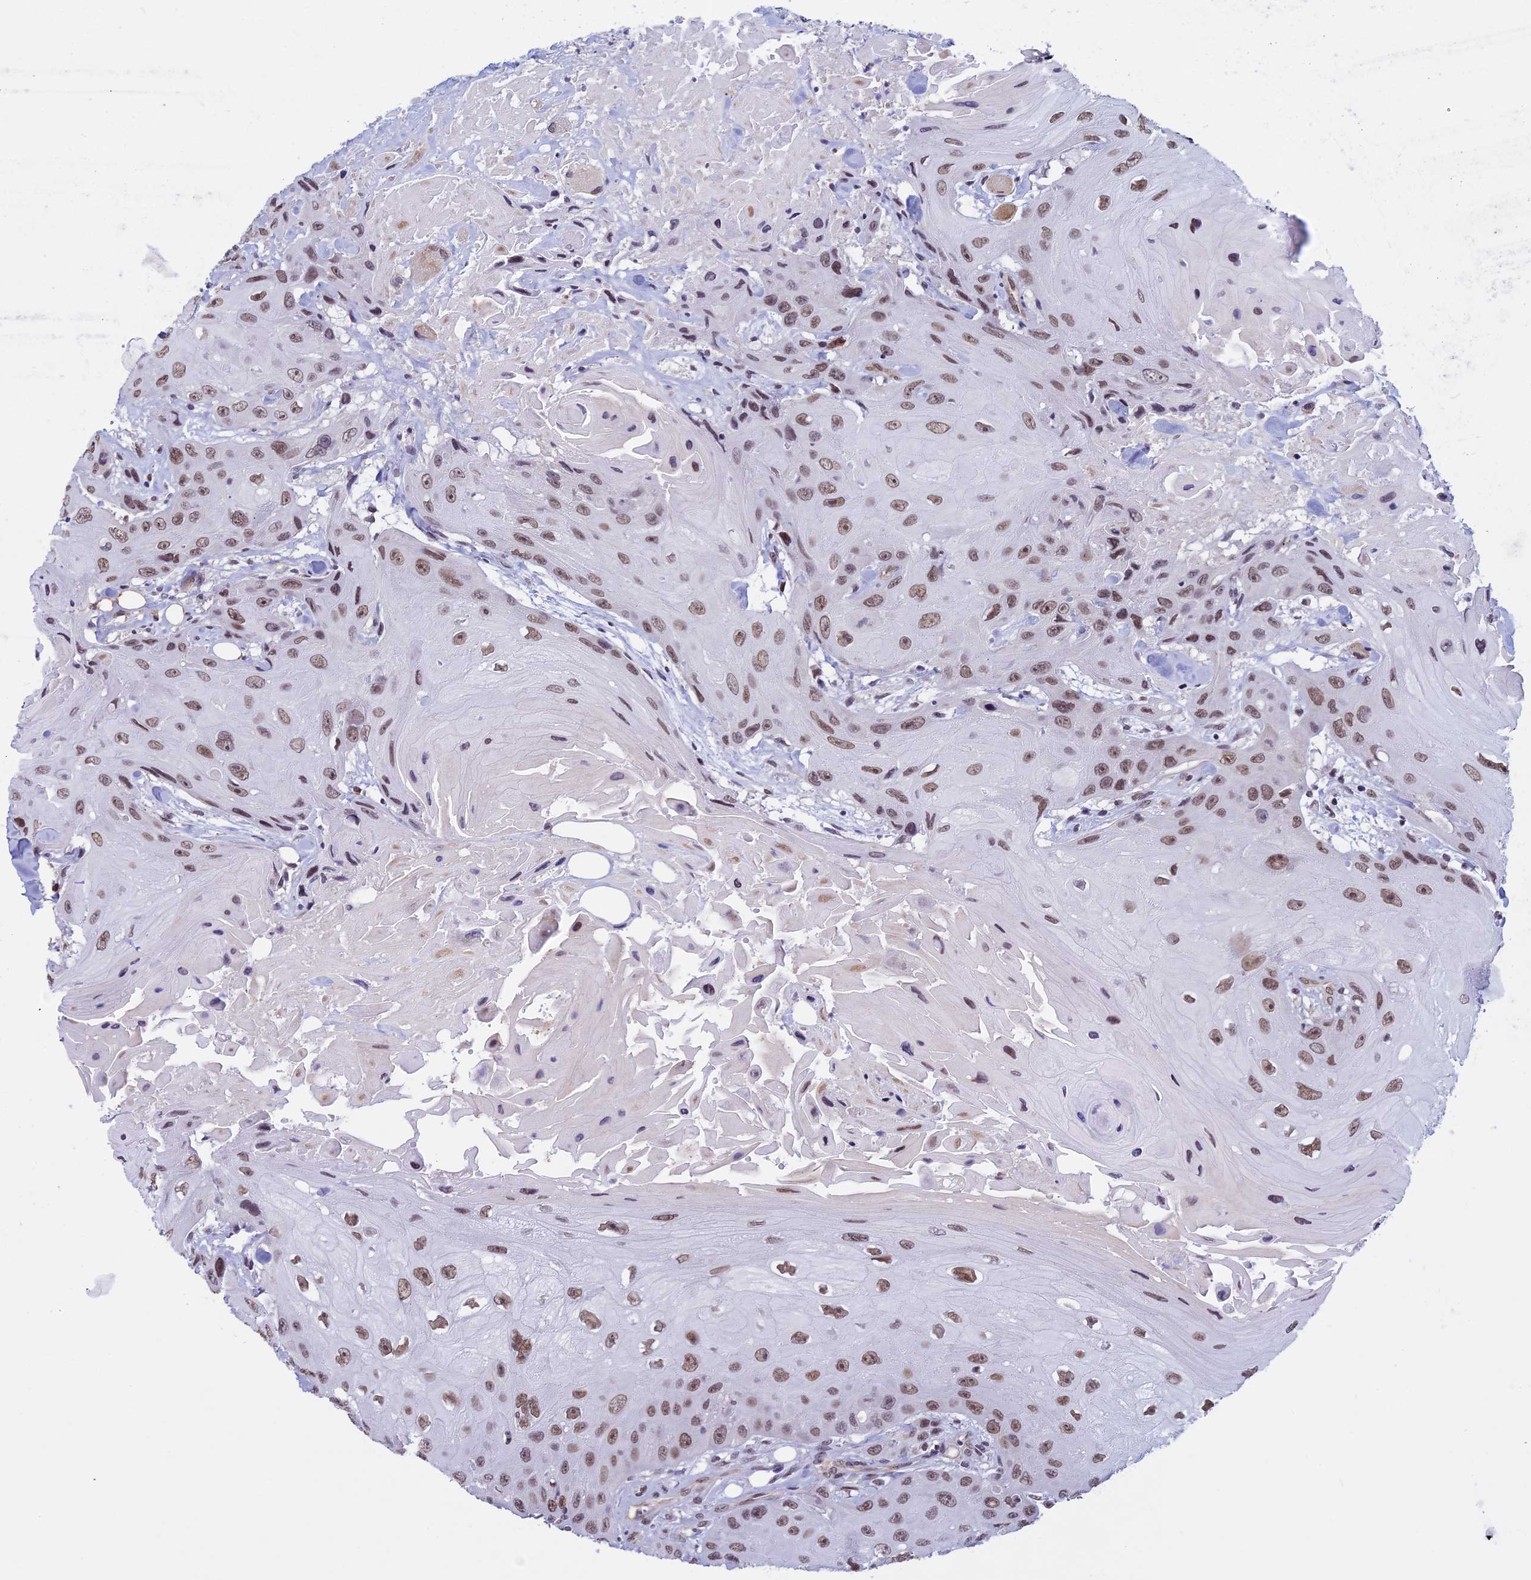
{"staining": {"intensity": "moderate", "quantity": ">75%", "location": "nuclear"}, "tissue": "head and neck cancer", "cell_type": "Tumor cells", "image_type": "cancer", "snomed": [{"axis": "morphology", "description": "Squamous cell carcinoma, NOS"}, {"axis": "topography", "description": "Head-Neck"}], "caption": "Immunohistochemical staining of head and neck cancer displays medium levels of moderate nuclear positivity in about >75% of tumor cells.", "gene": "NIPBL", "patient": {"sex": "male", "age": 81}}